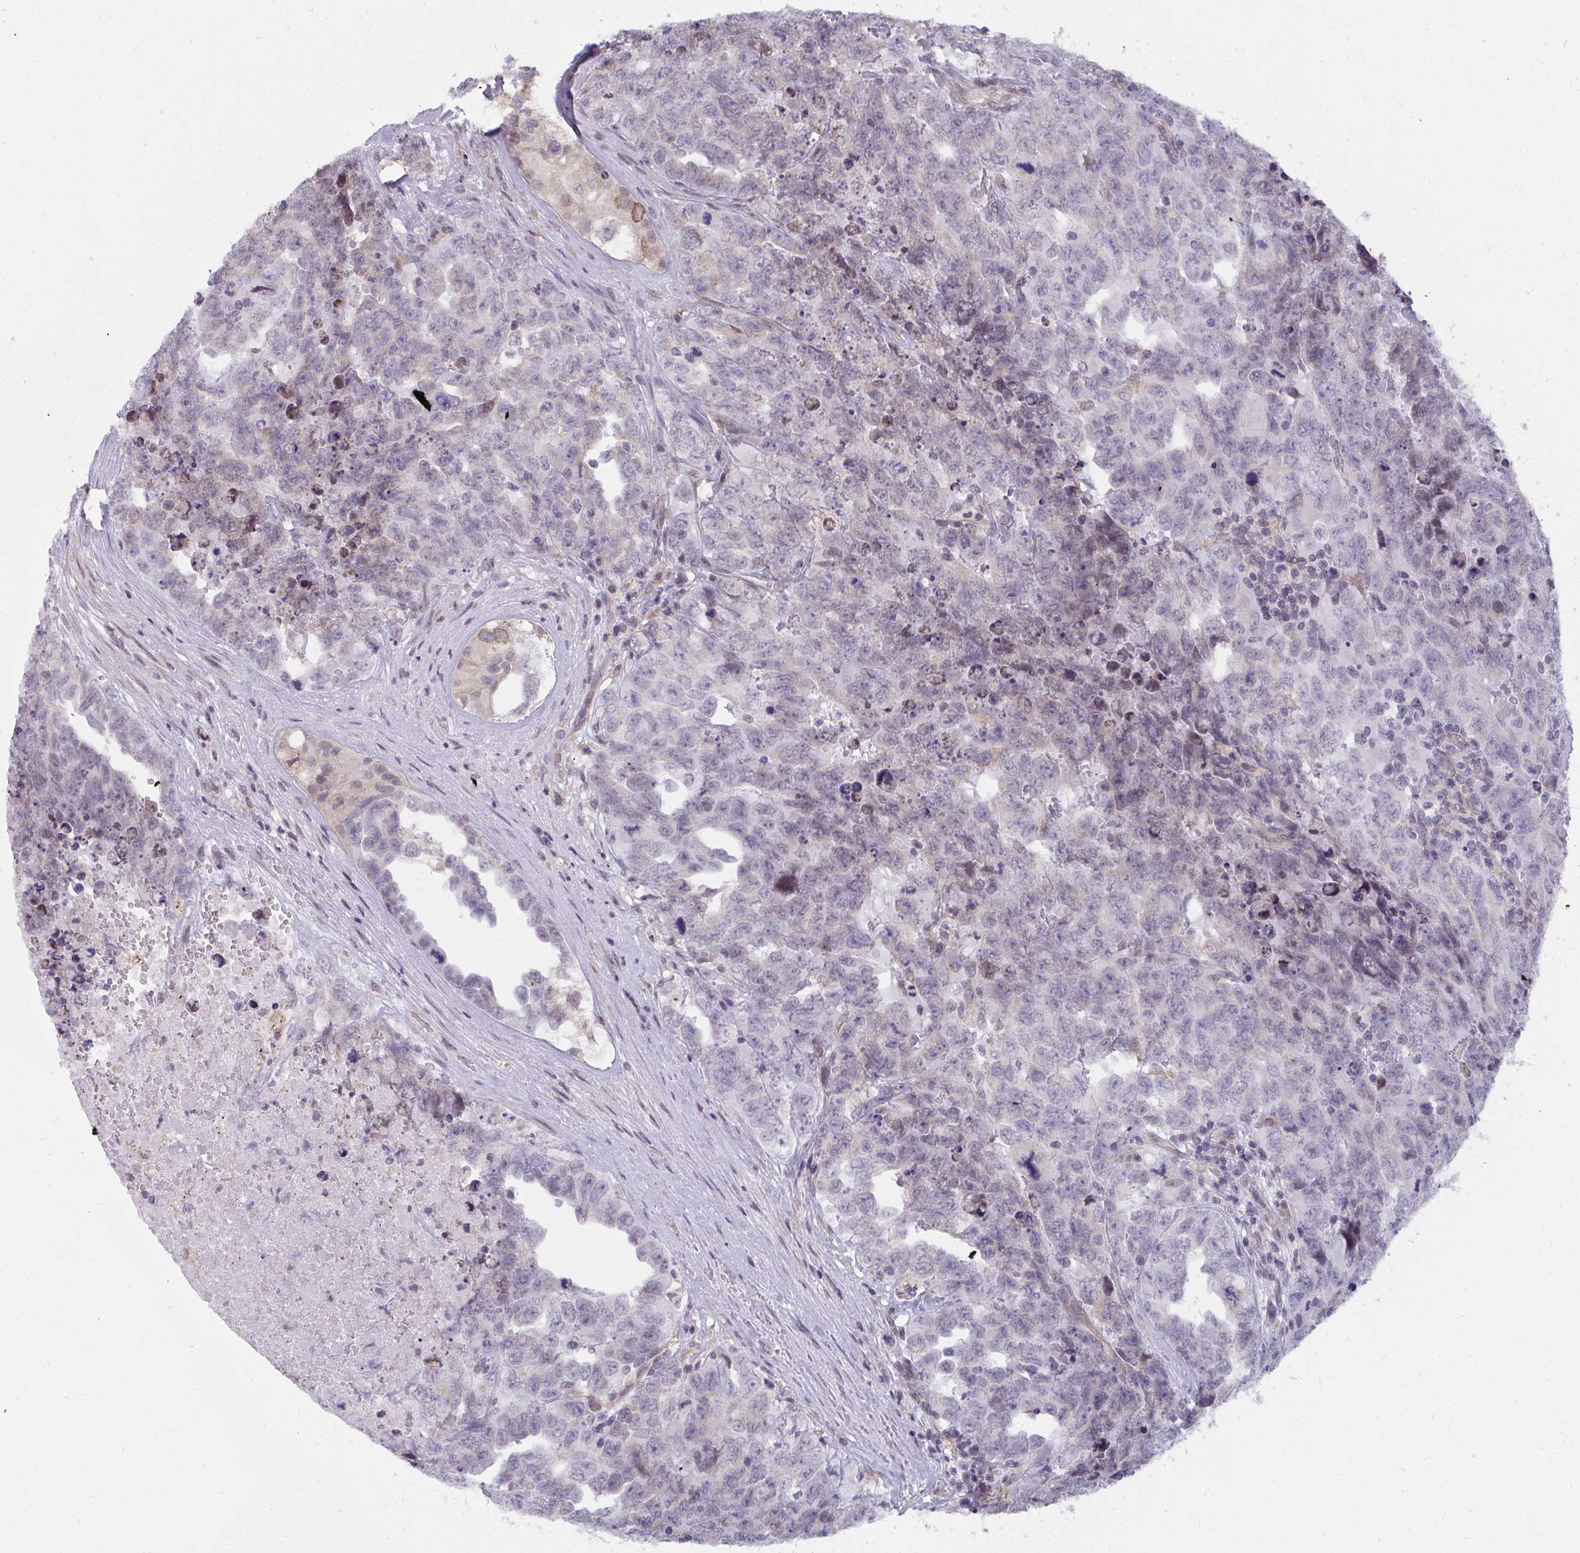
{"staining": {"intensity": "negative", "quantity": "none", "location": "none"}, "tissue": "testis cancer", "cell_type": "Tumor cells", "image_type": "cancer", "snomed": [{"axis": "morphology", "description": "Carcinoma, Embryonal, NOS"}, {"axis": "topography", "description": "Testis"}], "caption": "DAB (3,3'-diaminobenzidine) immunohistochemical staining of embryonal carcinoma (testis) demonstrates no significant positivity in tumor cells.", "gene": "NMNAT1", "patient": {"sex": "male", "age": 24}}